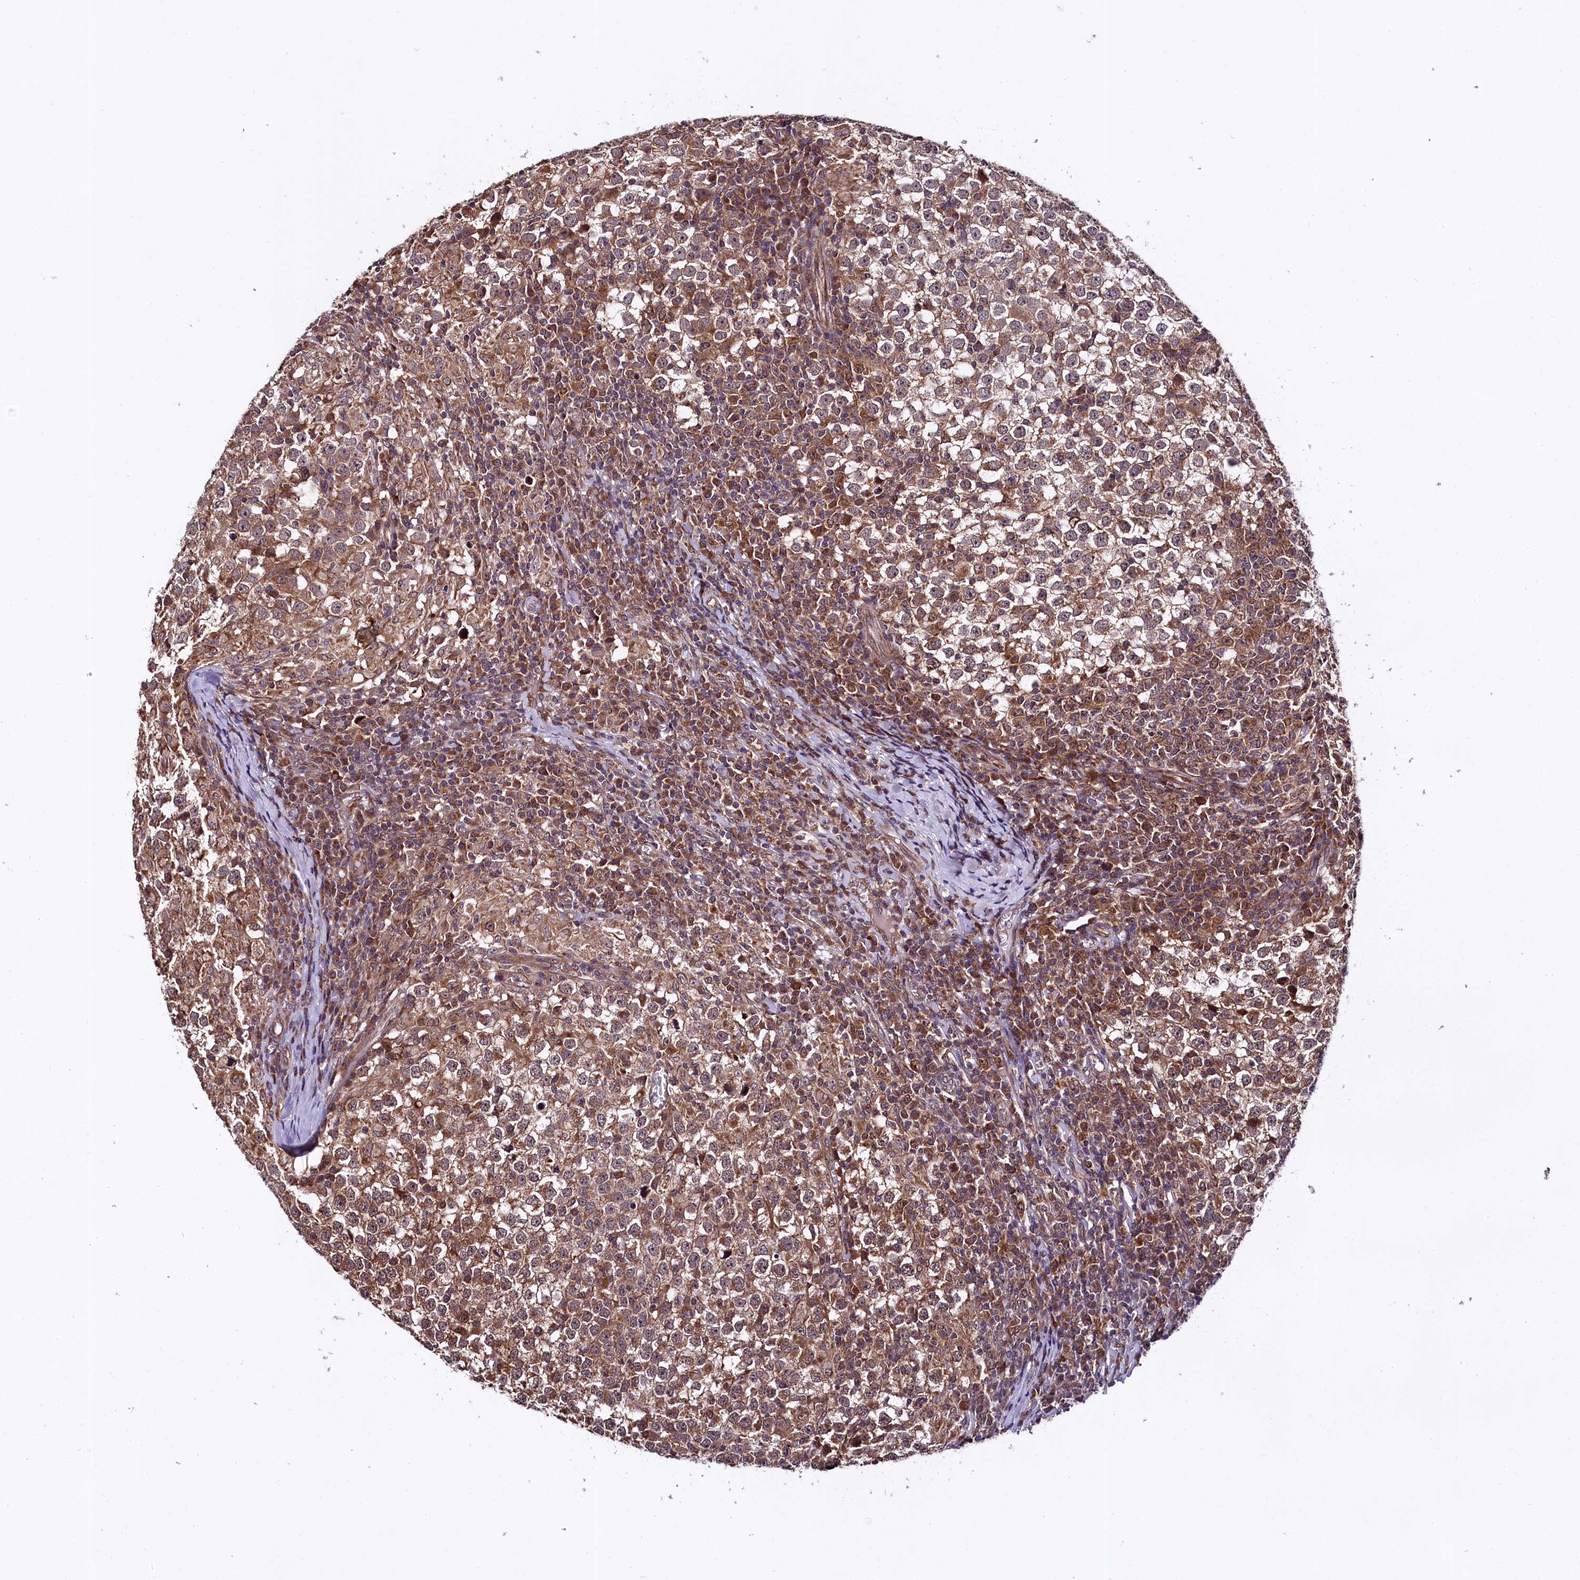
{"staining": {"intensity": "moderate", "quantity": ">75%", "location": "cytoplasmic/membranous"}, "tissue": "testis cancer", "cell_type": "Tumor cells", "image_type": "cancer", "snomed": [{"axis": "morphology", "description": "Seminoma, NOS"}, {"axis": "topography", "description": "Testis"}], "caption": "Brown immunohistochemical staining in human testis seminoma displays moderate cytoplasmic/membranous staining in approximately >75% of tumor cells.", "gene": "DOHH", "patient": {"sex": "male", "age": 65}}